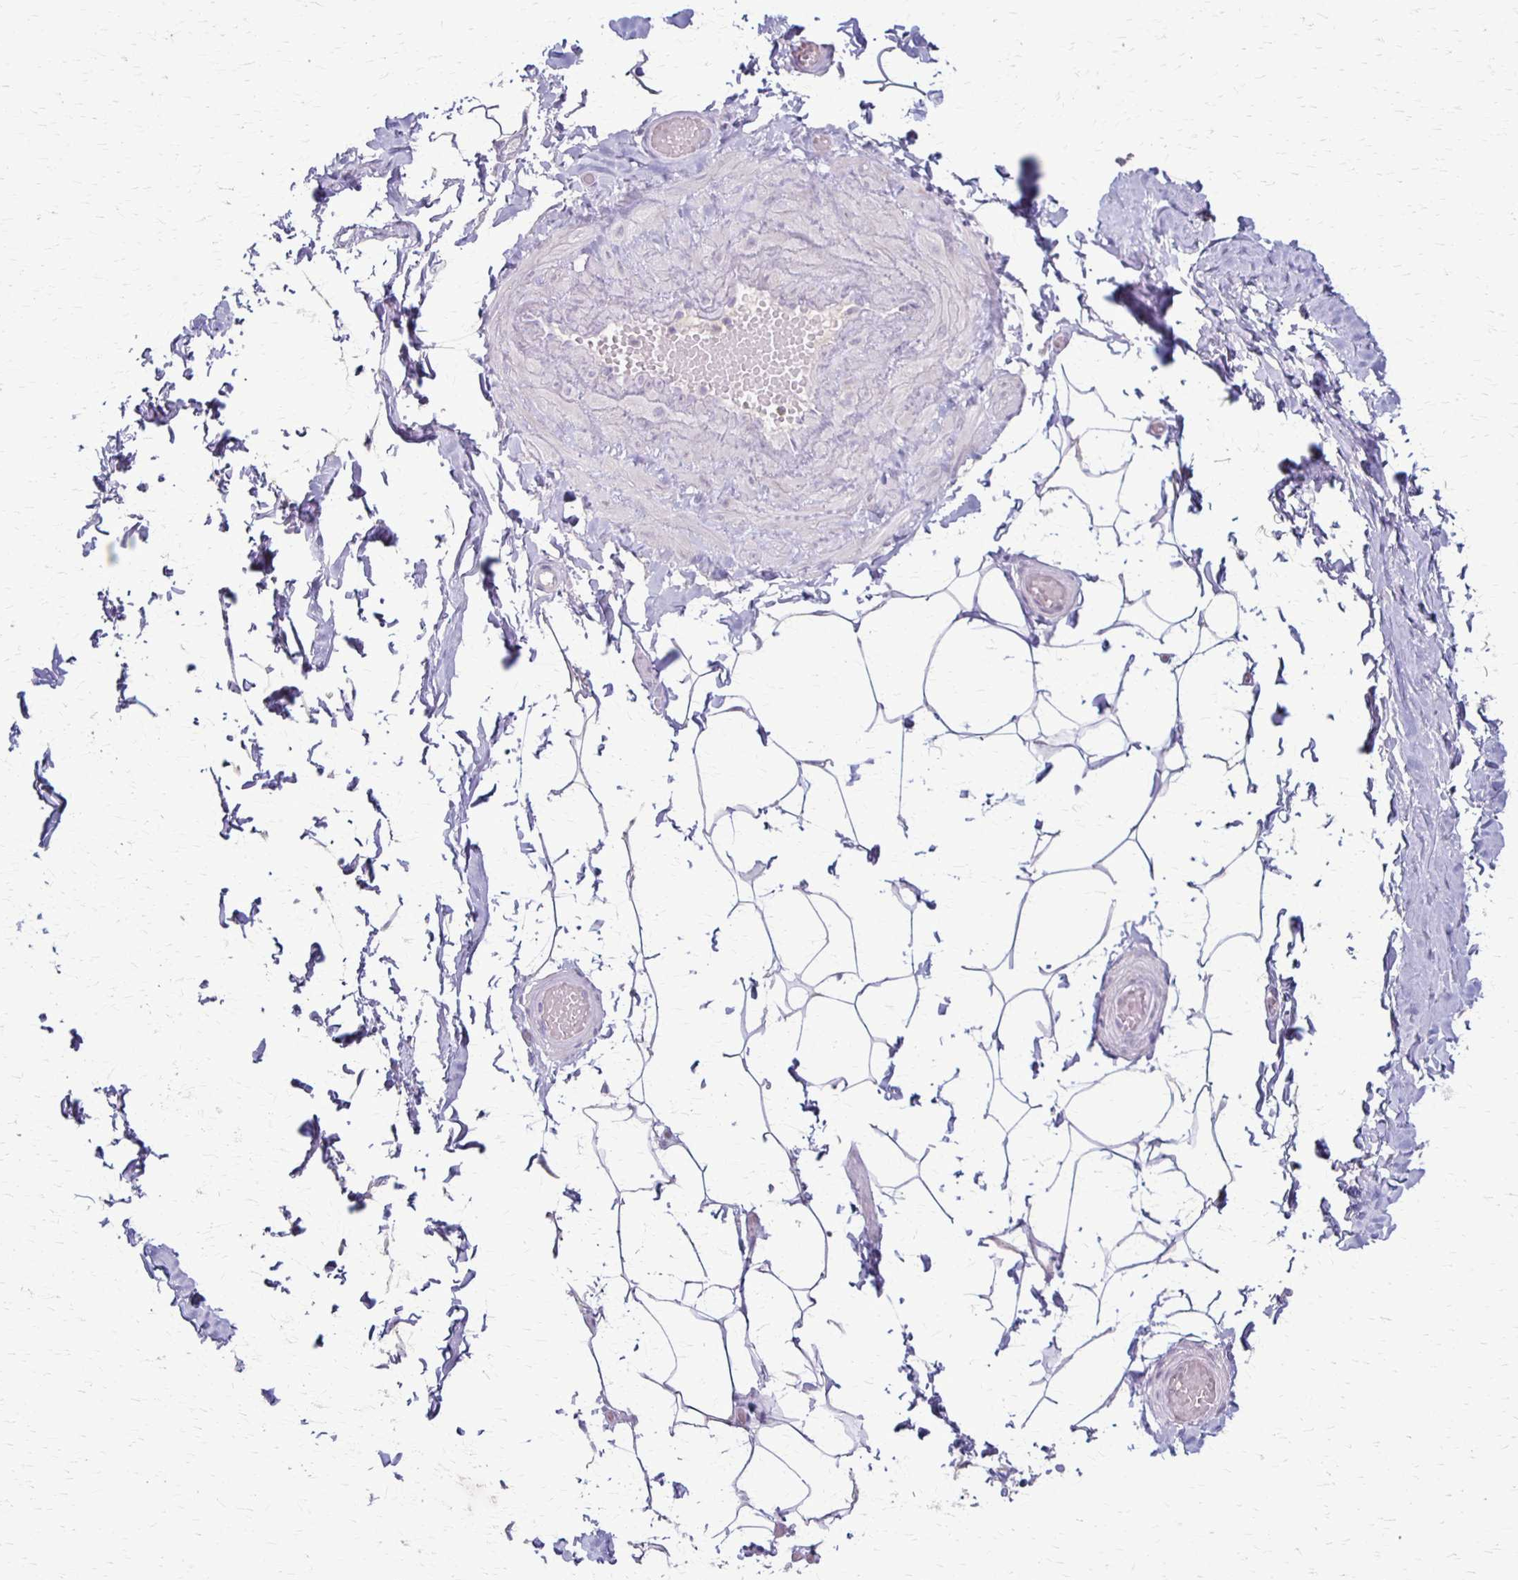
{"staining": {"intensity": "negative", "quantity": "none", "location": "none"}, "tissue": "adipose tissue", "cell_type": "Adipocytes", "image_type": "normal", "snomed": [{"axis": "morphology", "description": "Normal tissue, NOS"}, {"axis": "topography", "description": "Soft tissue"}, {"axis": "topography", "description": "Adipose tissue"}, {"axis": "topography", "description": "Vascular tissue"}, {"axis": "topography", "description": "Peripheral nerve tissue"}], "caption": "DAB immunohistochemical staining of unremarkable human adipose tissue exhibits no significant expression in adipocytes.", "gene": "SLC35E2B", "patient": {"sex": "male", "age": 29}}